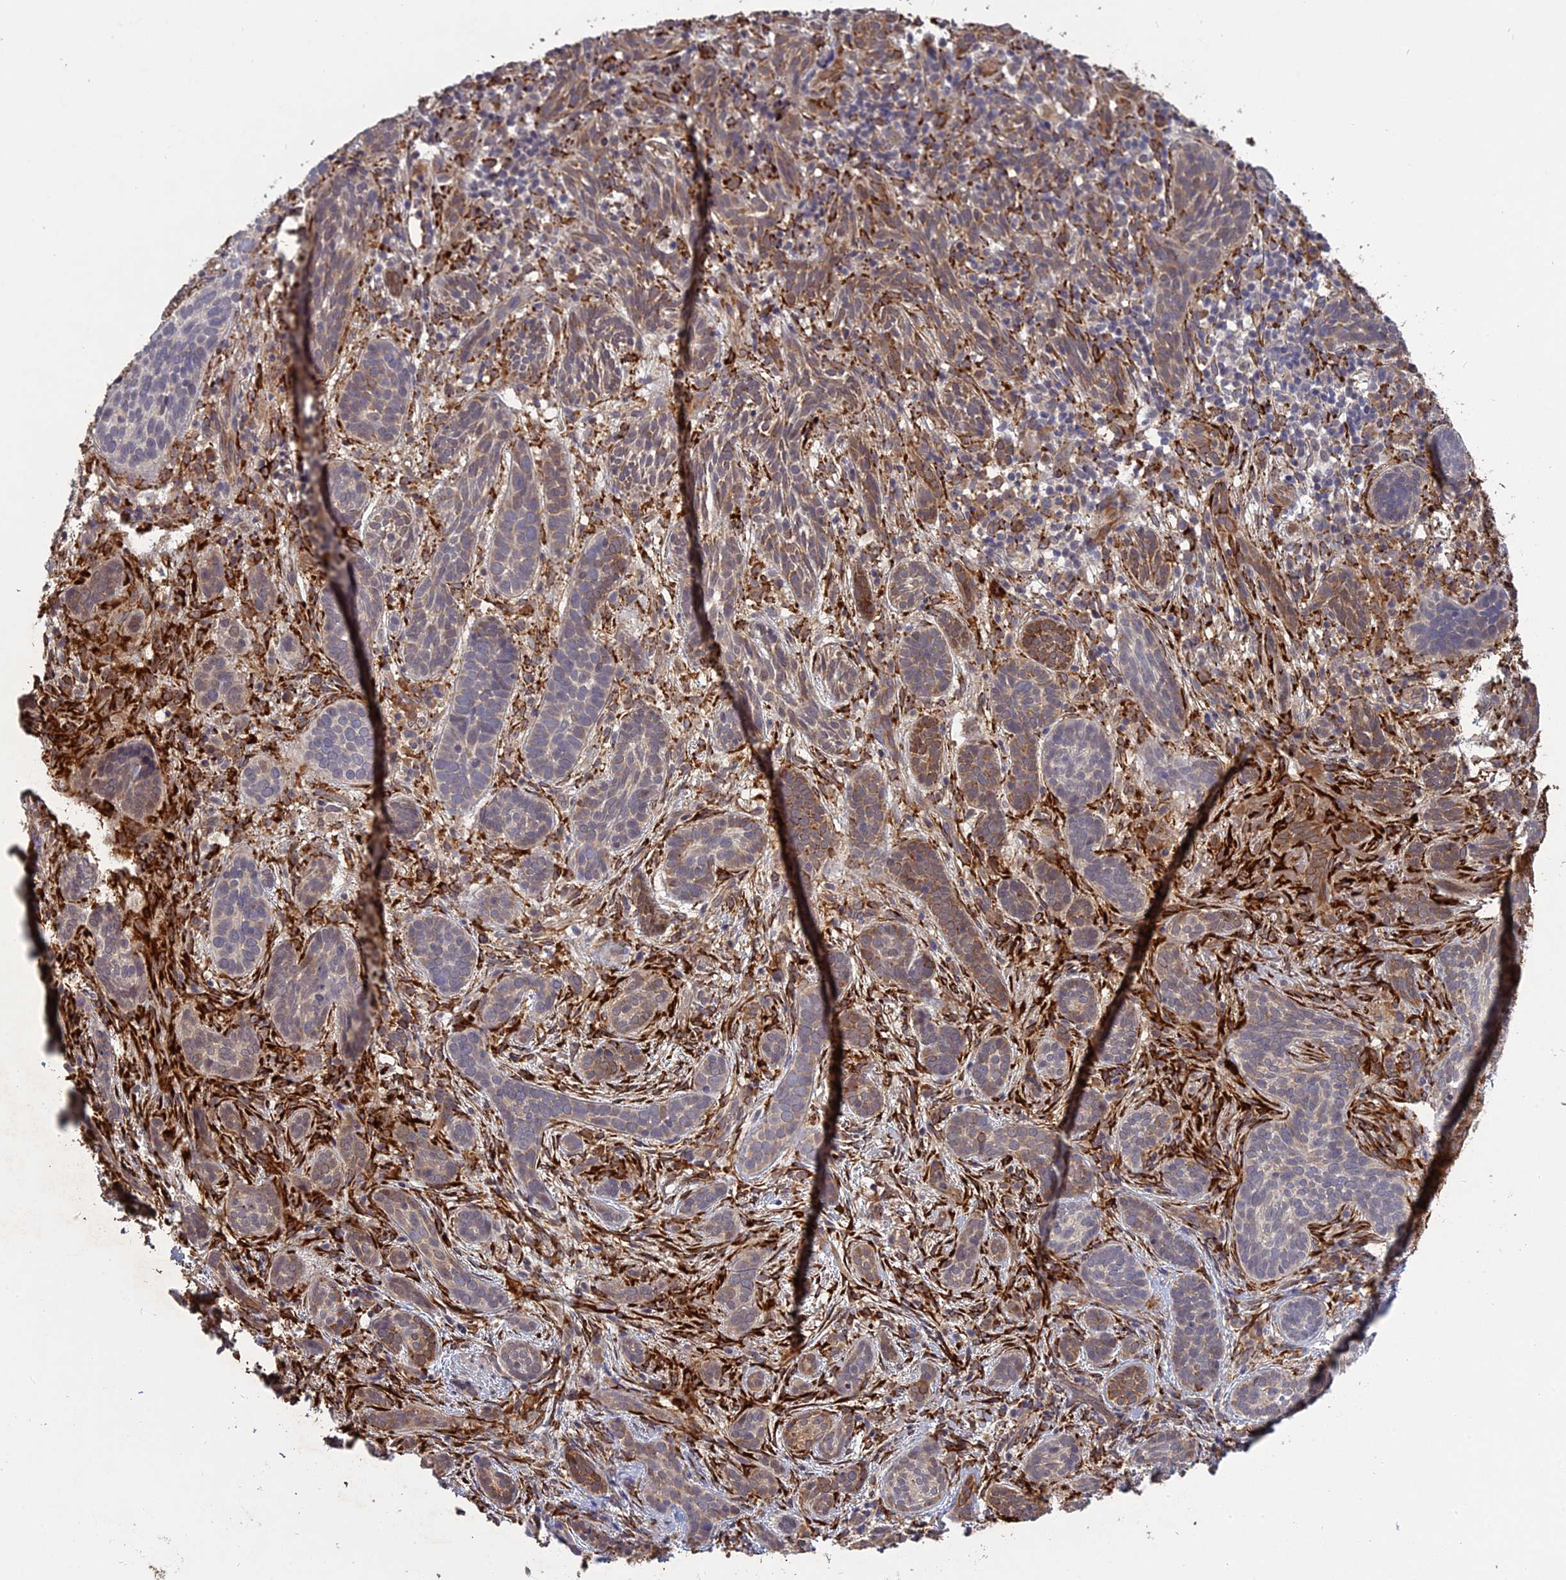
{"staining": {"intensity": "moderate", "quantity": "25%-75%", "location": "cytoplasmic/membranous"}, "tissue": "skin cancer", "cell_type": "Tumor cells", "image_type": "cancer", "snomed": [{"axis": "morphology", "description": "Basal cell carcinoma"}, {"axis": "topography", "description": "Skin"}], "caption": "Tumor cells display medium levels of moderate cytoplasmic/membranous staining in approximately 25%-75% of cells in human skin cancer (basal cell carcinoma). (DAB (3,3'-diaminobenzidine) = brown stain, brightfield microscopy at high magnification).", "gene": "PPIC", "patient": {"sex": "male", "age": 71}}